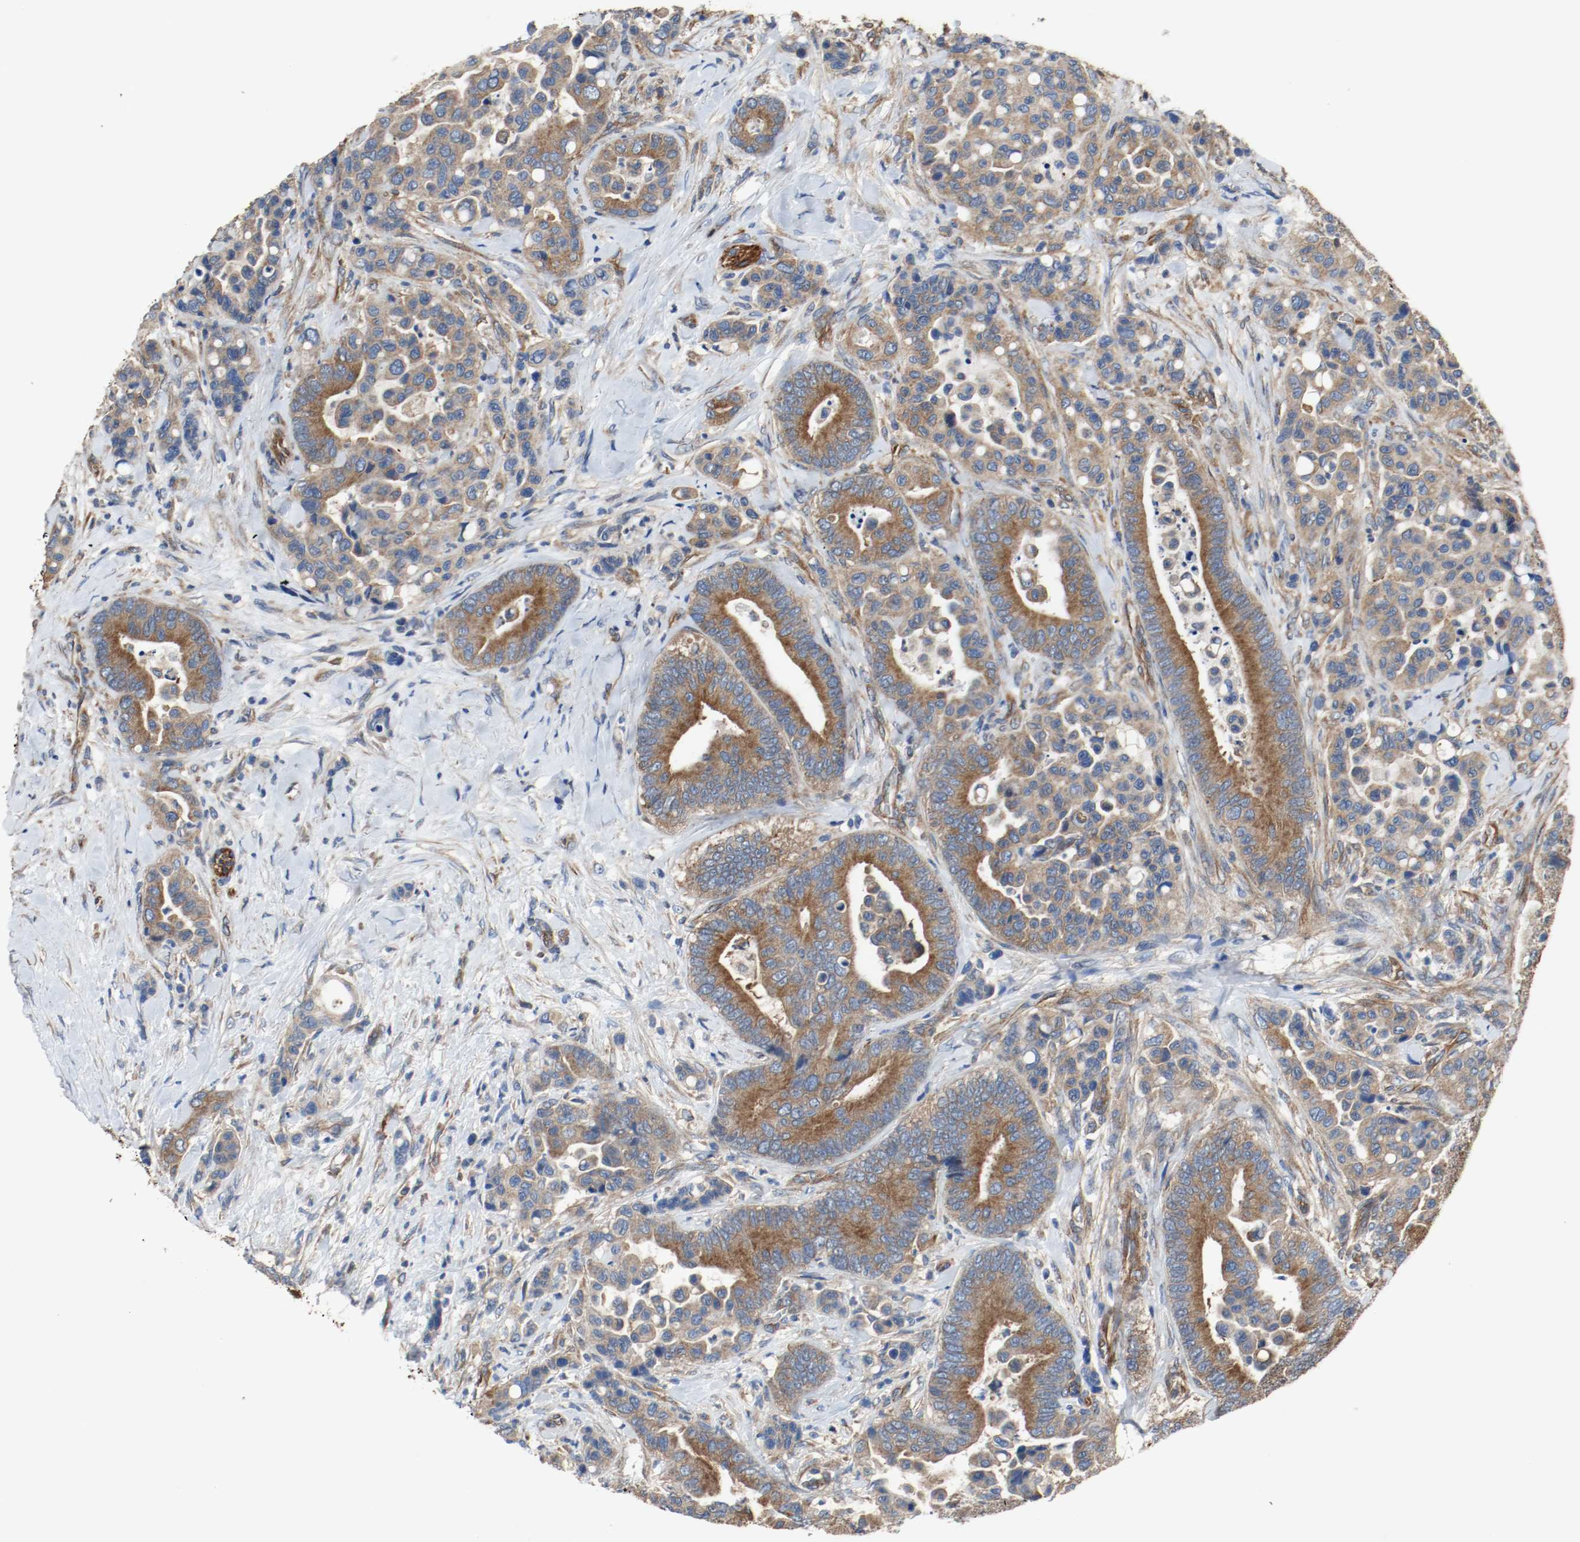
{"staining": {"intensity": "moderate", "quantity": ">75%", "location": "cytoplasmic/membranous"}, "tissue": "colorectal cancer", "cell_type": "Tumor cells", "image_type": "cancer", "snomed": [{"axis": "morphology", "description": "Normal tissue, NOS"}, {"axis": "morphology", "description": "Adenocarcinoma, NOS"}, {"axis": "topography", "description": "Colon"}], "caption": "This is an image of immunohistochemistry staining of adenocarcinoma (colorectal), which shows moderate staining in the cytoplasmic/membranous of tumor cells.", "gene": "TUBA3D", "patient": {"sex": "male", "age": 82}}